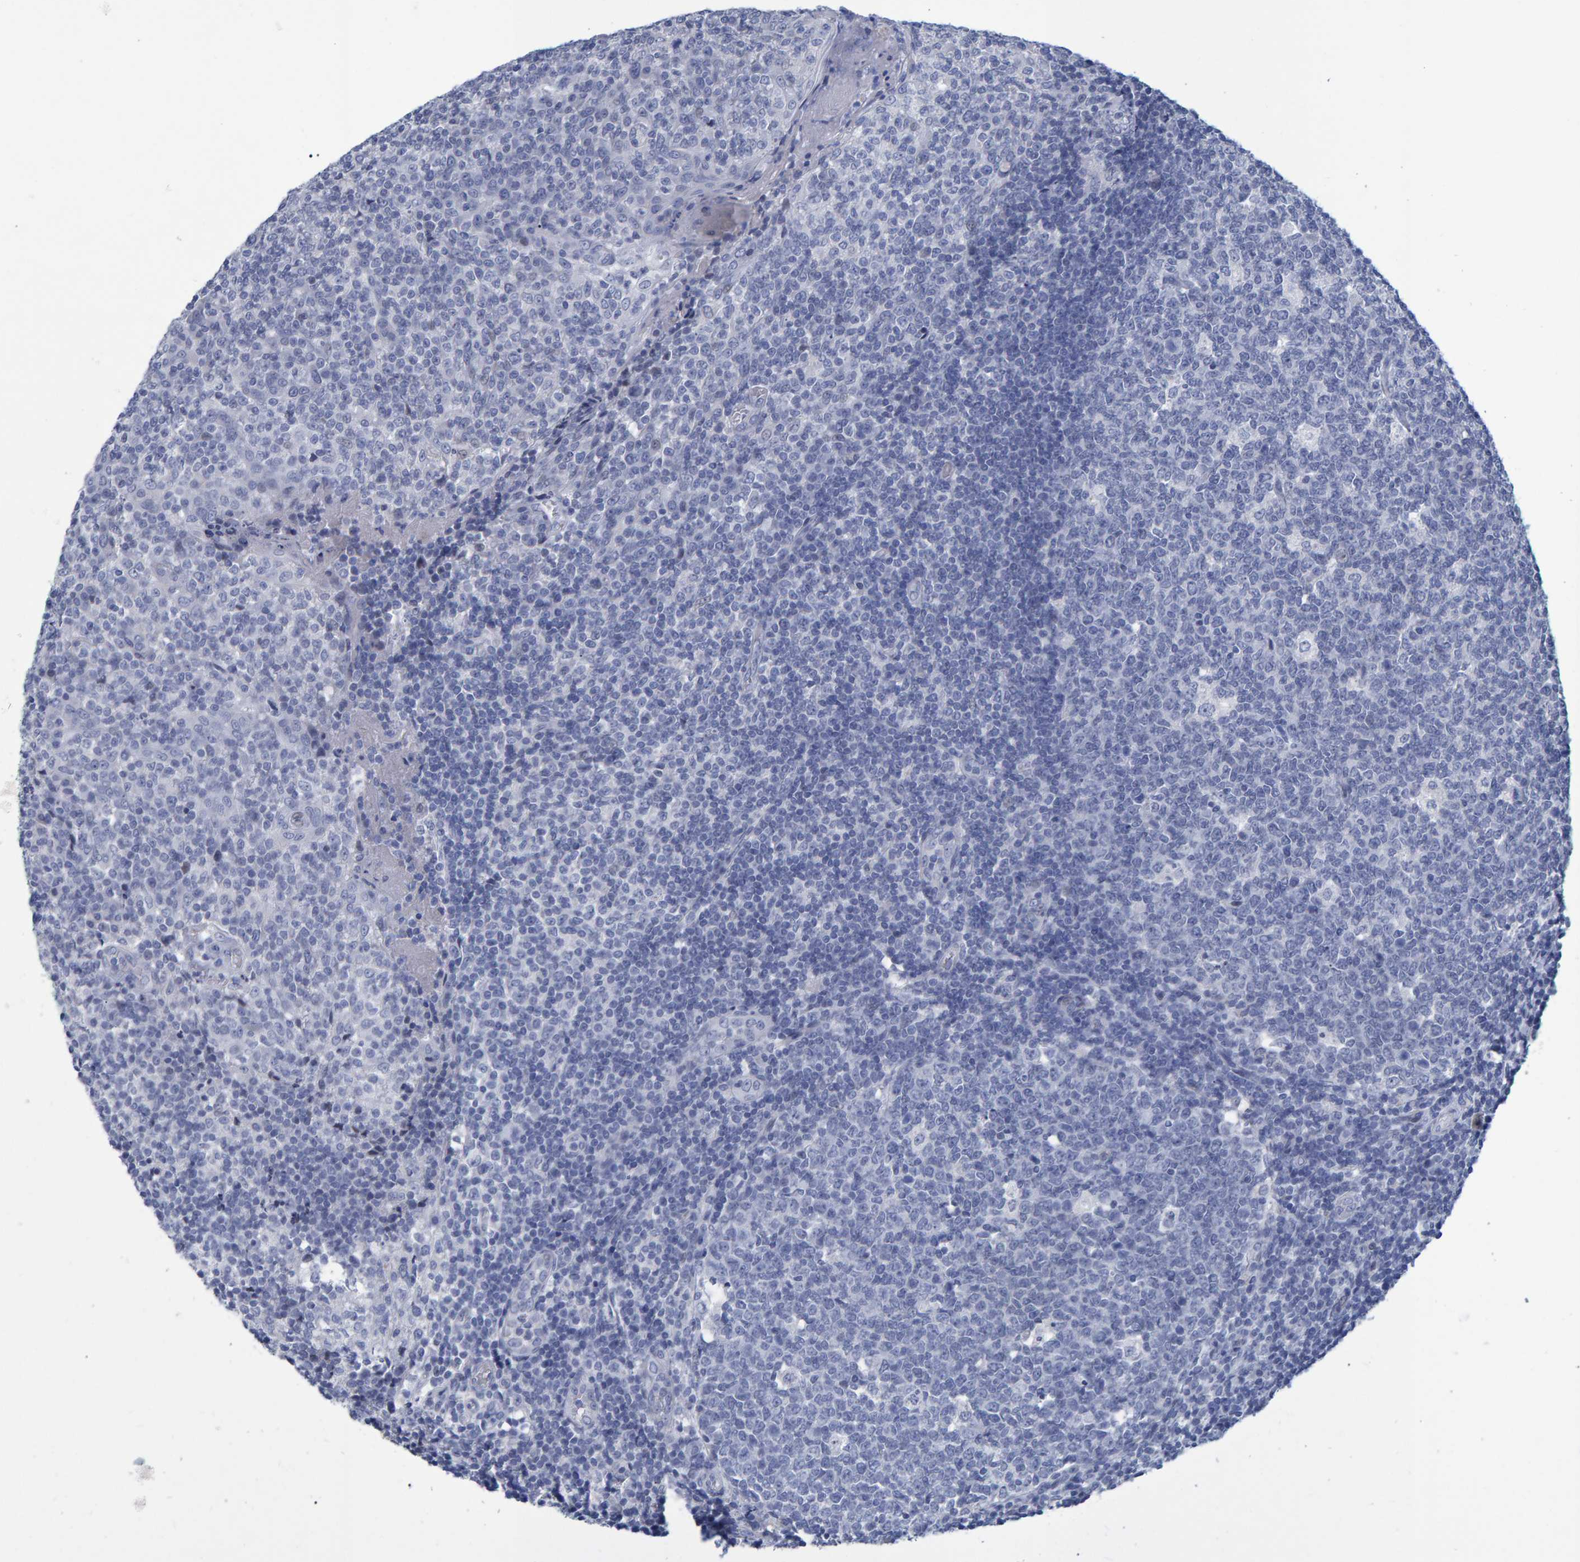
{"staining": {"intensity": "negative", "quantity": "none", "location": "none"}, "tissue": "tonsil", "cell_type": "Germinal center cells", "image_type": "normal", "snomed": [{"axis": "morphology", "description": "Normal tissue, NOS"}, {"axis": "topography", "description": "Tonsil"}], "caption": "There is no significant expression in germinal center cells of tonsil. Brightfield microscopy of IHC stained with DAB (3,3'-diaminobenzidine) (brown) and hematoxylin (blue), captured at high magnification.", "gene": "PROCA1", "patient": {"sex": "female", "age": 19}}